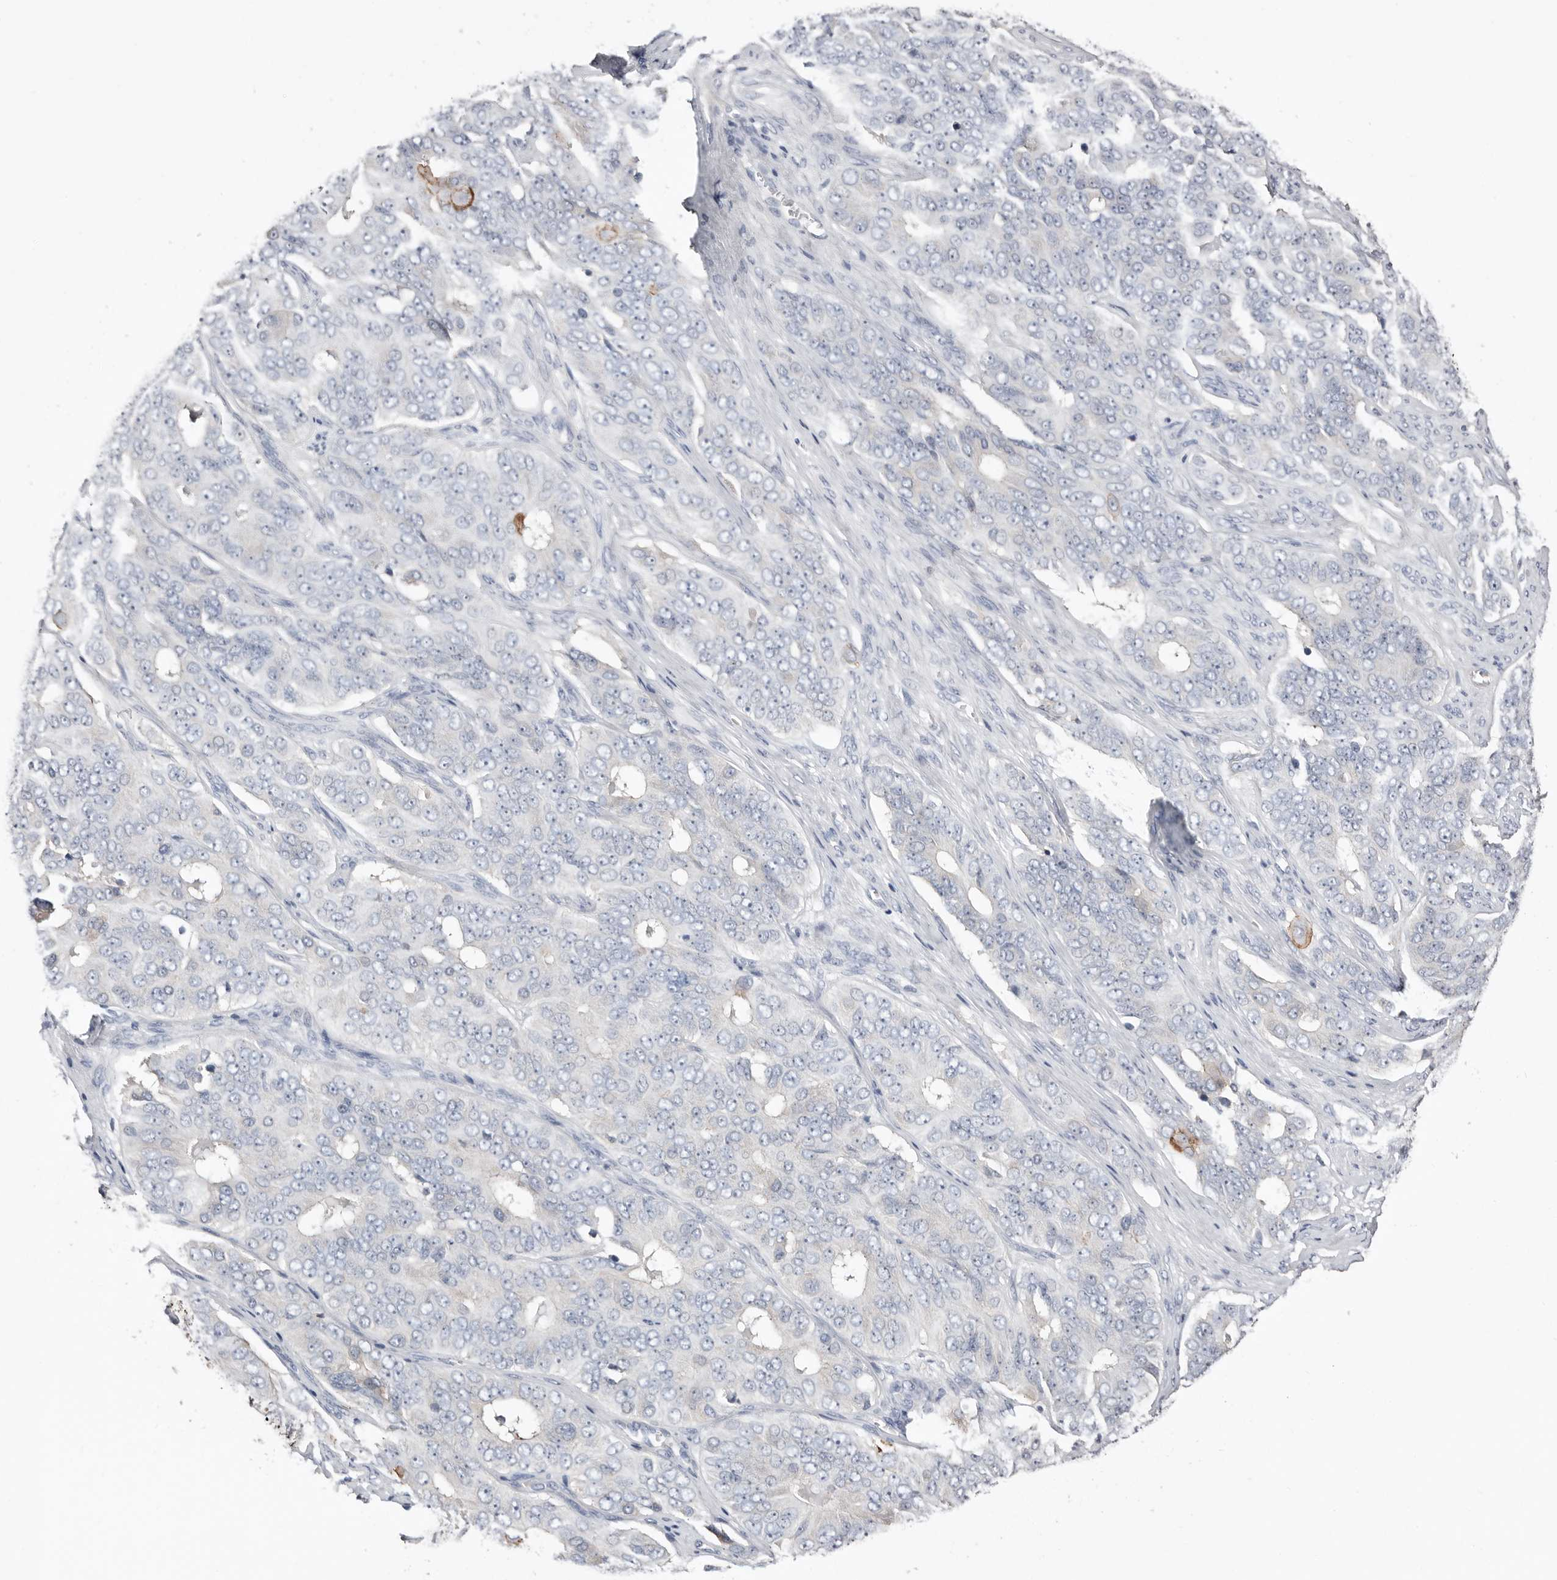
{"staining": {"intensity": "moderate", "quantity": "<25%", "location": "cytoplasmic/membranous"}, "tissue": "ovarian cancer", "cell_type": "Tumor cells", "image_type": "cancer", "snomed": [{"axis": "morphology", "description": "Carcinoma, endometroid"}, {"axis": "topography", "description": "Ovary"}], "caption": "Immunohistochemistry (DAB) staining of endometroid carcinoma (ovarian) displays moderate cytoplasmic/membranous protein staining in about <25% of tumor cells. (brown staining indicates protein expression, while blue staining denotes nuclei).", "gene": "S100A14", "patient": {"sex": "female", "age": 51}}